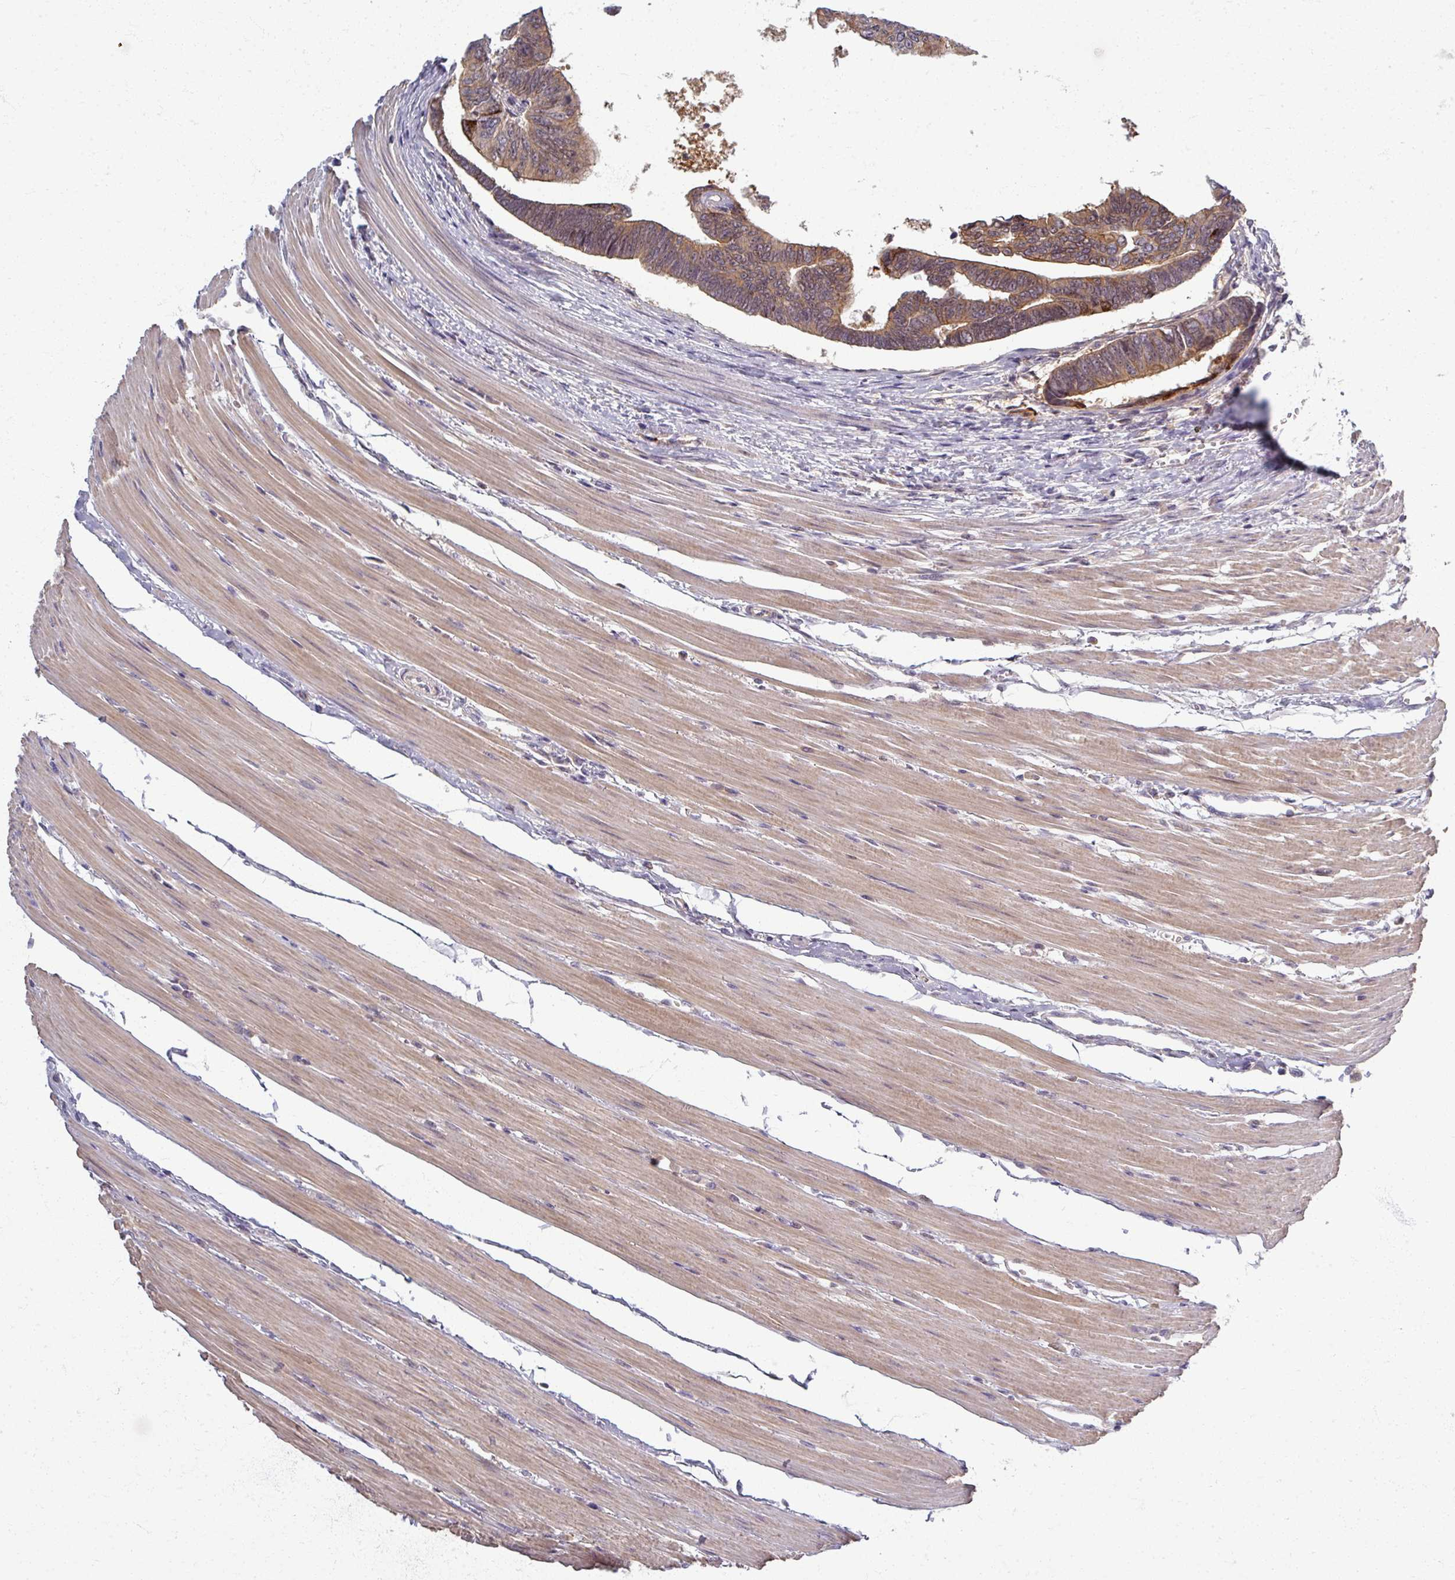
{"staining": {"intensity": "moderate", "quantity": ">75%", "location": "cytoplasmic/membranous"}, "tissue": "colorectal cancer", "cell_type": "Tumor cells", "image_type": "cancer", "snomed": [{"axis": "morphology", "description": "Adenocarcinoma, NOS"}, {"axis": "topography", "description": "Rectum"}], "caption": "Human adenocarcinoma (colorectal) stained with a protein marker displays moderate staining in tumor cells.", "gene": "TTLL7", "patient": {"sex": "female", "age": 65}}